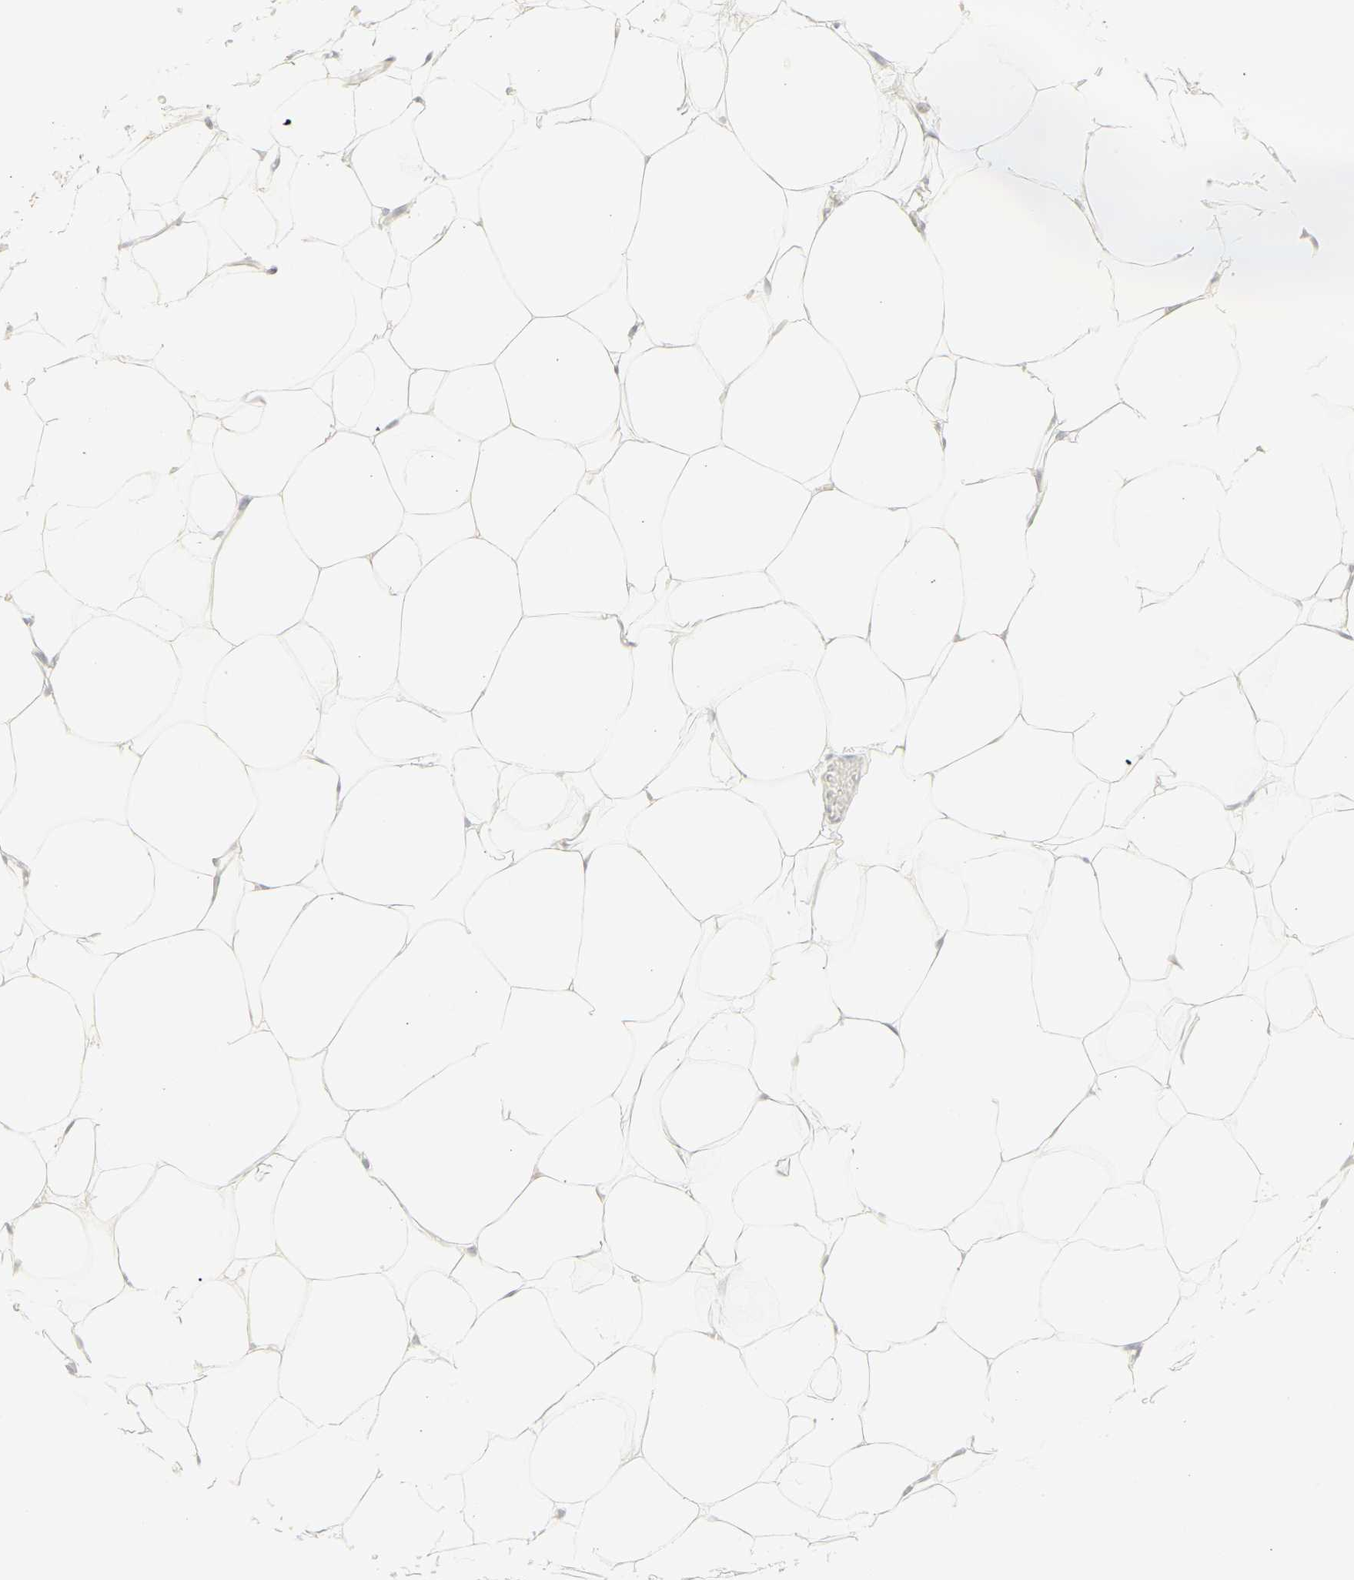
{"staining": {"intensity": "negative", "quantity": "none", "location": "none"}, "tissue": "adipose tissue", "cell_type": "Adipocytes", "image_type": "normal", "snomed": [{"axis": "morphology", "description": "Normal tissue, NOS"}, {"axis": "topography", "description": "Breast"}, {"axis": "topography", "description": "Adipose tissue"}], "caption": "Micrograph shows no significant protein positivity in adipocytes of normal adipose tissue. (DAB (3,3'-diaminobenzidine) immunohistochemistry with hematoxylin counter stain).", "gene": "MPO", "patient": {"sex": "female", "age": 25}}